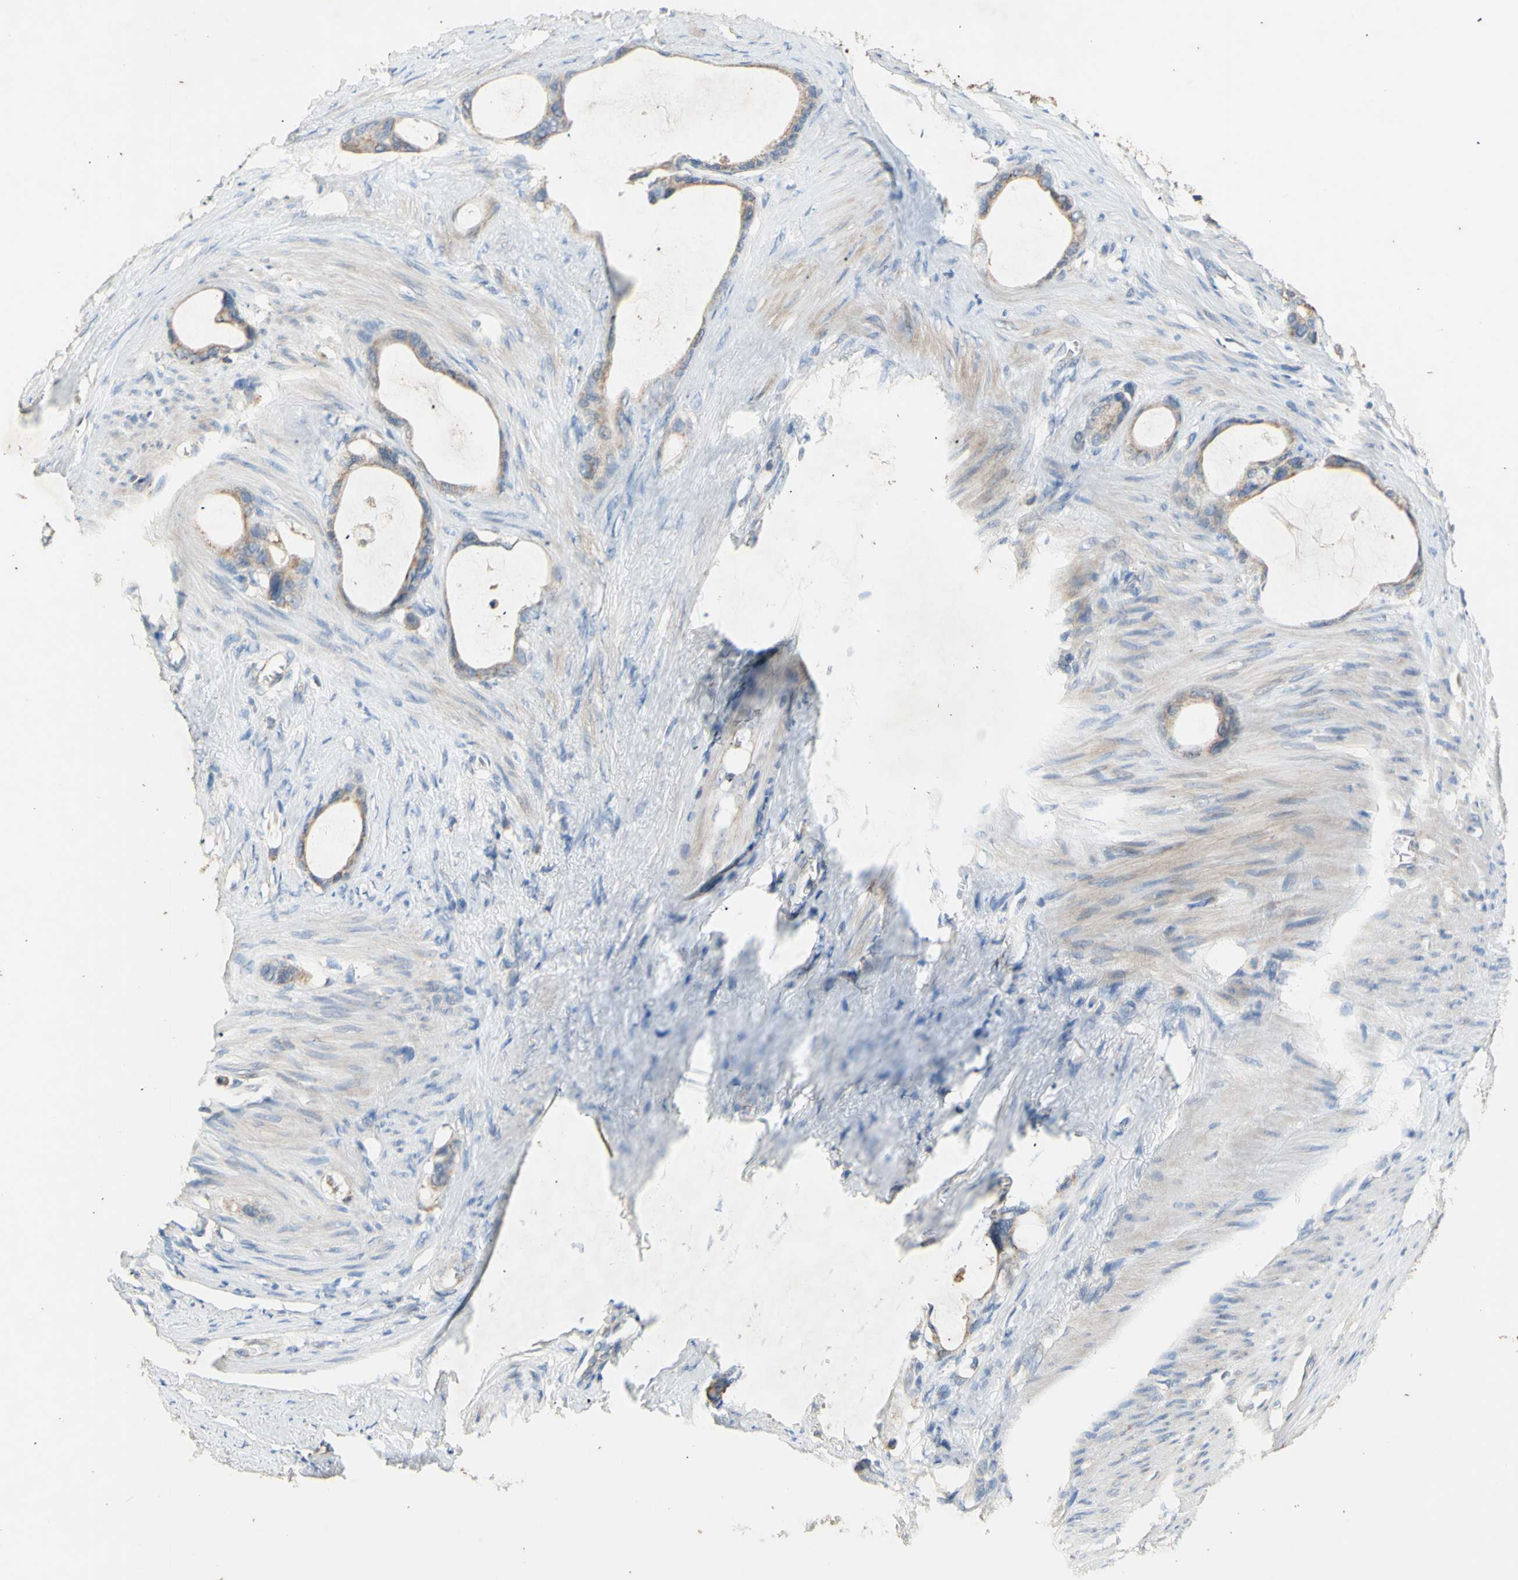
{"staining": {"intensity": "moderate", "quantity": ">75%", "location": "cytoplasmic/membranous"}, "tissue": "stomach cancer", "cell_type": "Tumor cells", "image_type": "cancer", "snomed": [{"axis": "morphology", "description": "Adenocarcinoma, NOS"}, {"axis": "topography", "description": "Stomach"}], "caption": "Moderate cytoplasmic/membranous expression for a protein is identified in about >75% of tumor cells of stomach adenocarcinoma using immunohistochemistry (IHC).", "gene": "PTGIS", "patient": {"sex": "female", "age": 75}}